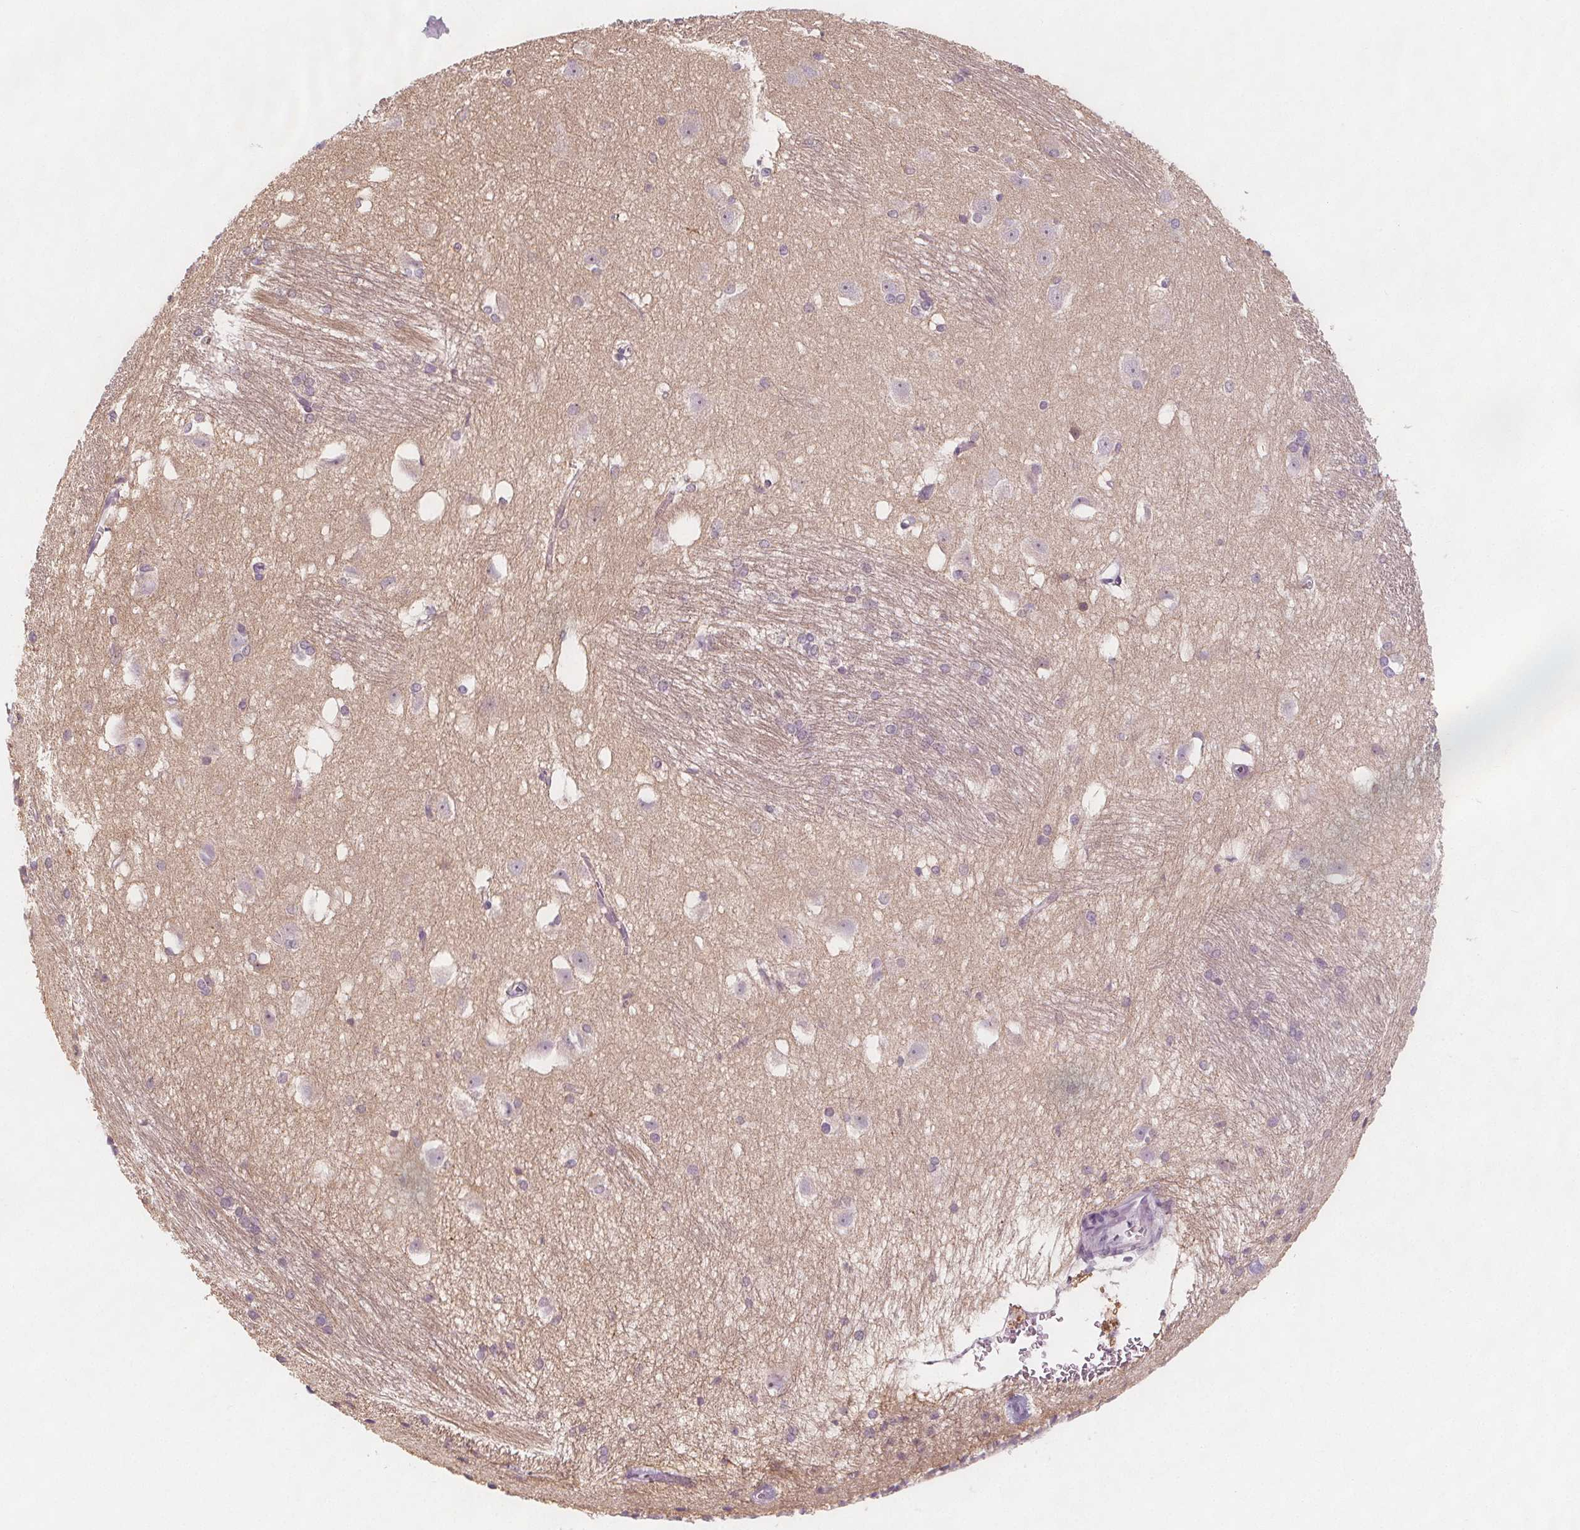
{"staining": {"intensity": "negative", "quantity": "none", "location": "none"}, "tissue": "hippocampus", "cell_type": "Glial cells", "image_type": "normal", "snomed": [{"axis": "morphology", "description": "Normal tissue, NOS"}, {"axis": "topography", "description": "Cerebral cortex"}, {"axis": "topography", "description": "Hippocampus"}], "caption": "High power microscopy image of an immunohistochemistry photomicrograph of benign hippocampus, revealing no significant positivity in glial cells.", "gene": "C1orf167", "patient": {"sex": "female", "age": 19}}